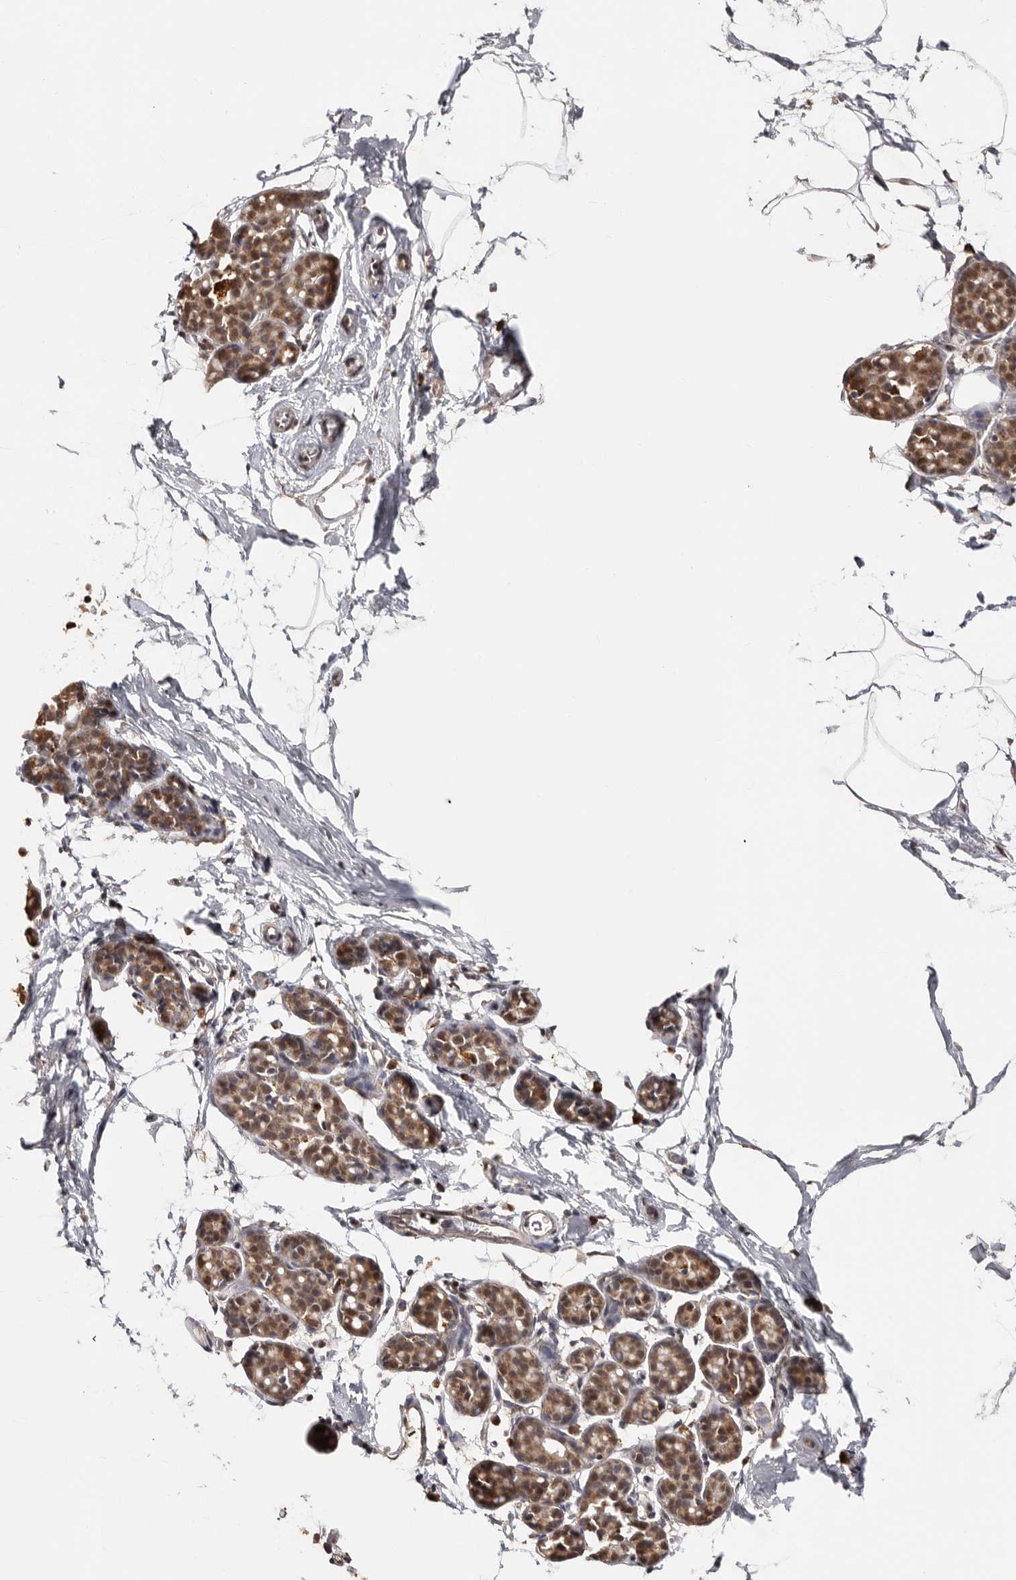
{"staining": {"intensity": "moderate", "quantity": "<25%", "location": "cytoplasmic/membranous,nuclear"}, "tissue": "breast", "cell_type": "Adipocytes", "image_type": "normal", "snomed": [{"axis": "morphology", "description": "Normal tissue, NOS"}, {"axis": "topography", "description": "Breast"}], "caption": "IHC image of normal human breast stained for a protein (brown), which shows low levels of moderate cytoplasmic/membranous,nuclear positivity in about <25% of adipocytes.", "gene": "ZNF83", "patient": {"sex": "female", "age": 62}}